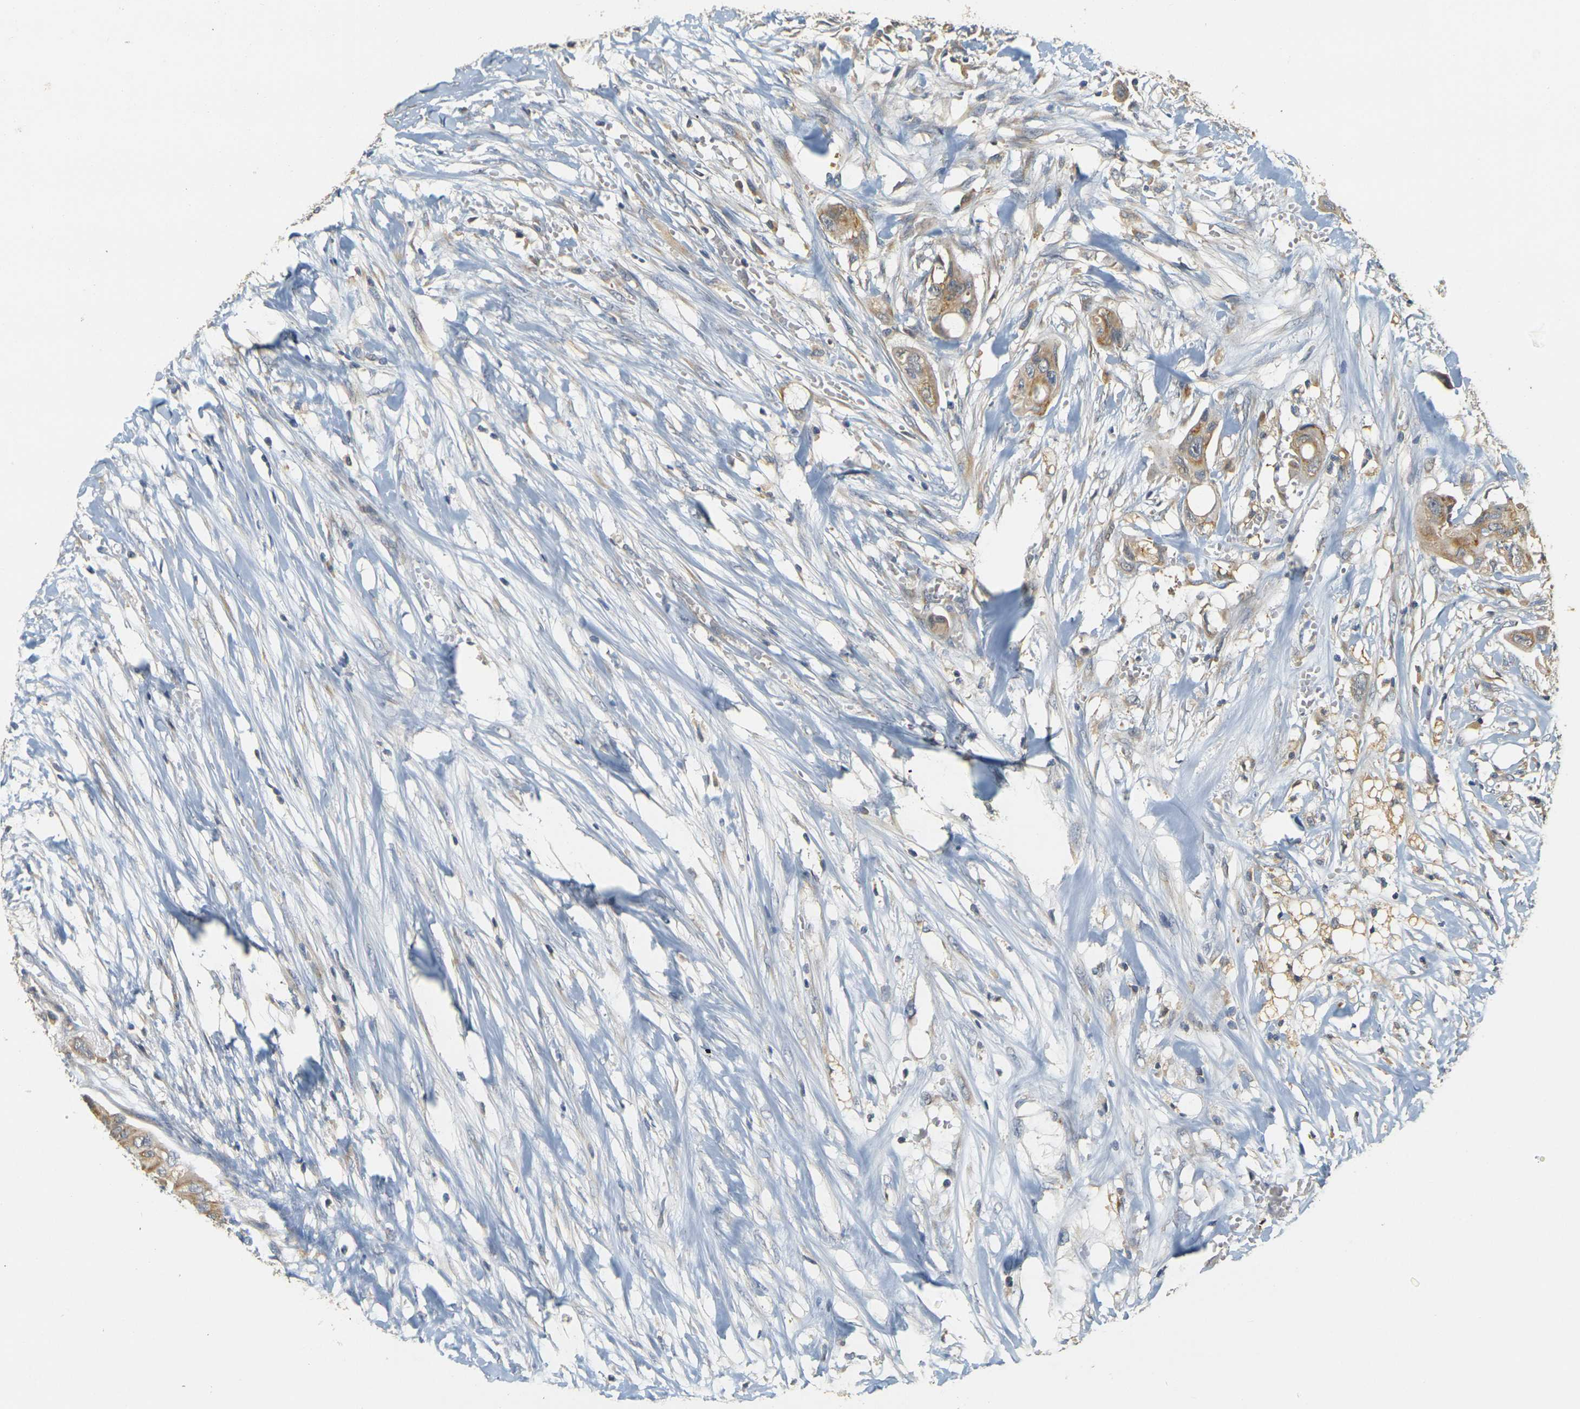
{"staining": {"intensity": "moderate", "quantity": ">75%", "location": "cytoplasmic/membranous"}, "tissue": "colorectal cancer", "cell_type": "Tumor cells", "image_type": "cancer", "snomed": [{"axis": "morphology", "description": "Adenocarcinoma, NOS"}, {"axis": "topography", "description": "Colon"}], "caption": "A brown stain highlights moderate cytoplasmic/membranous expression of a protein in human colorectal cancer (adenocarcinoma) tumor cells.", "gene": "GDAP1", "patient": {"sex": "female", "age": 57}}